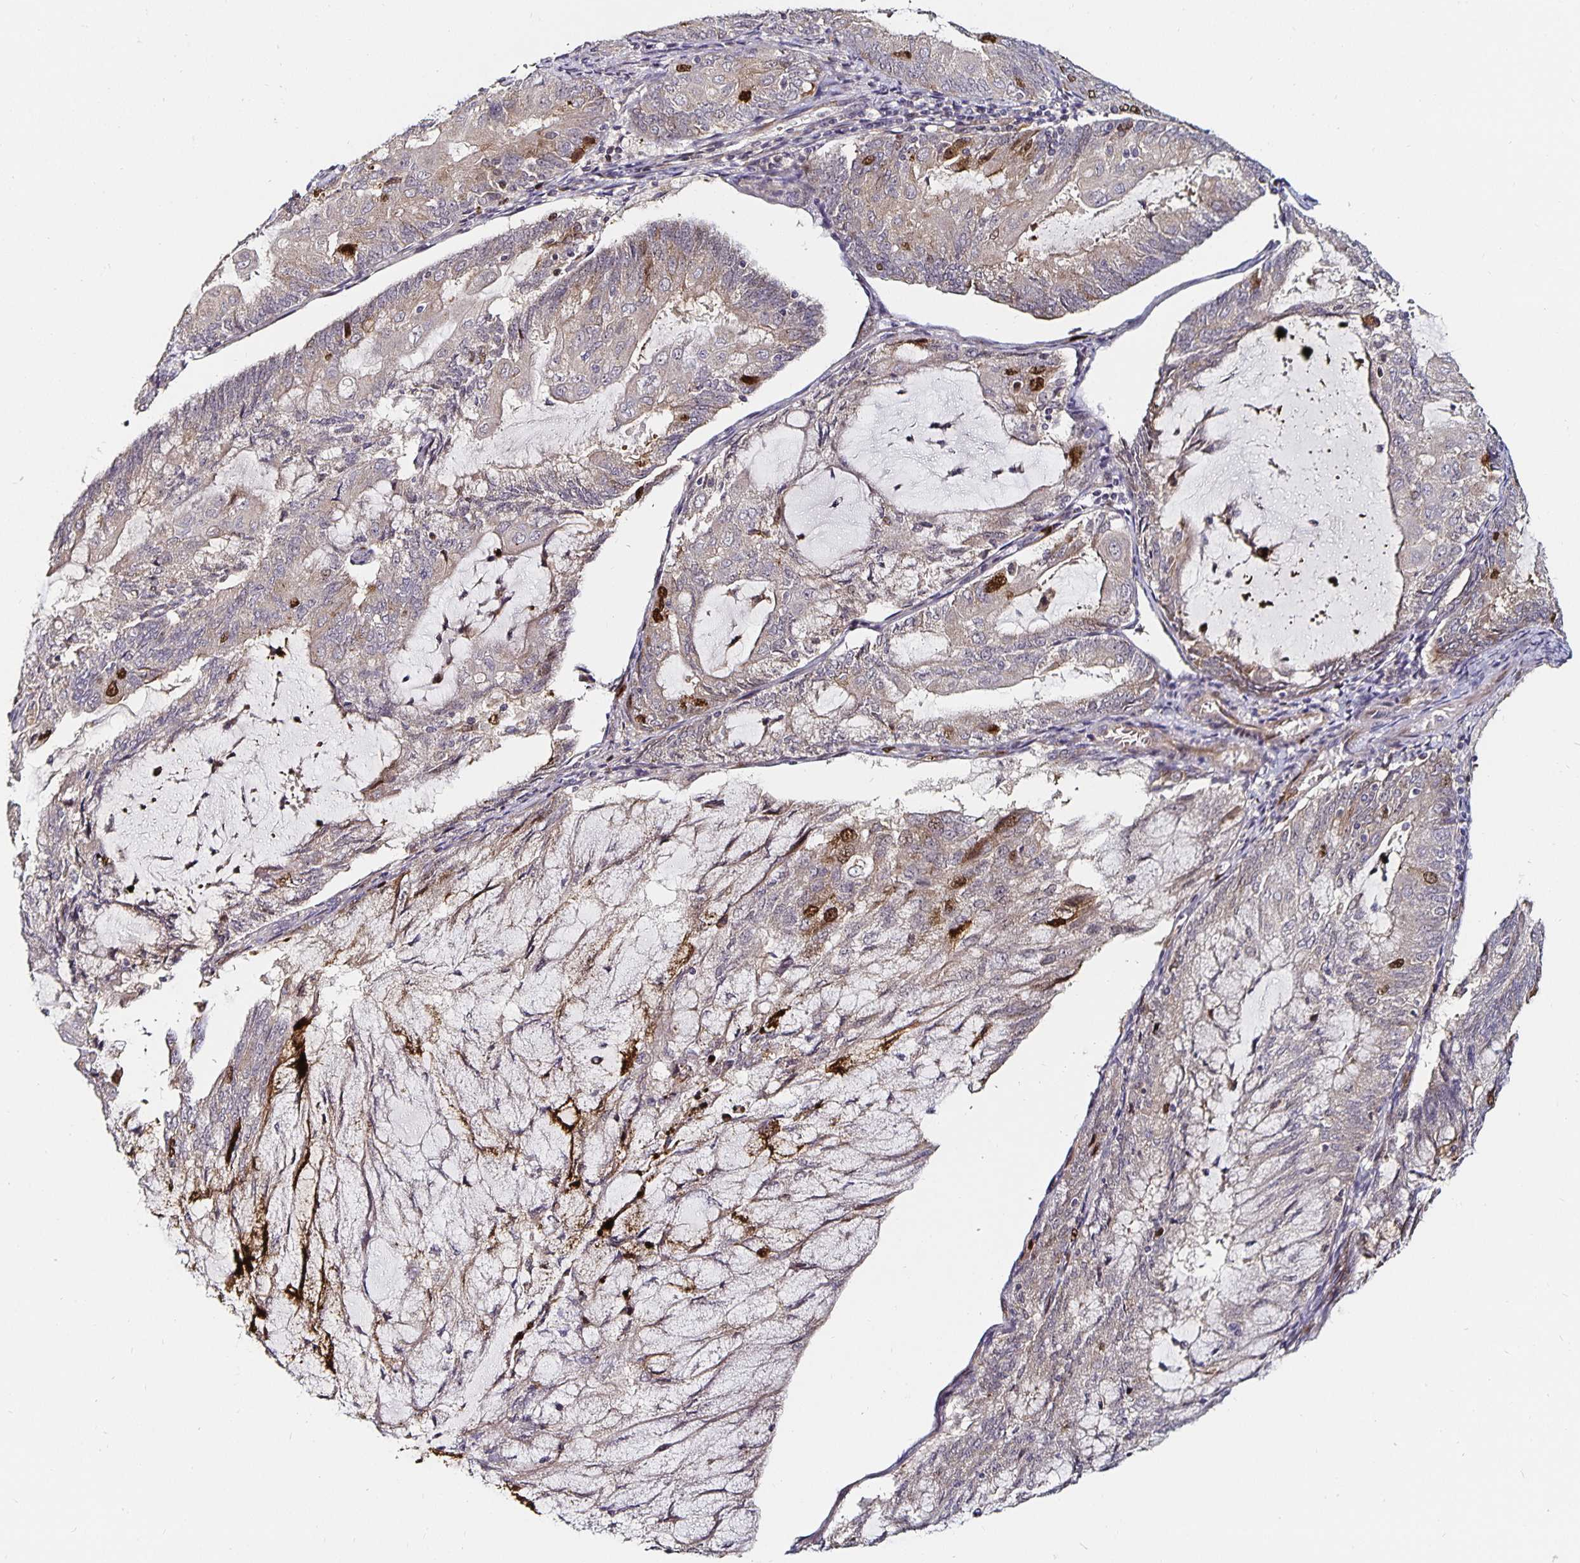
{"staining": {"intensity": "strong", "quantity": "<25%", "location": "nuclear"}, "tissue": "endometrial cancer", "cell_type": "Tumor cells", "image_type": "cancer", "snomed": [{"axis": "morphology", "description": "Adenocarcinoma, NOS"}, {"axis": "topography", "description": "Endometrium"}], "caption": "Protein analysis of endometrial cancer (adenocarcinoma) tissue demonstrates strong nuclear positivity in about <25% of tumor cells. (DAB IHC with brightfield microscopy, high magnification).", "gene": "ANLN", "patient": {"sex": "female", "age": 81}}